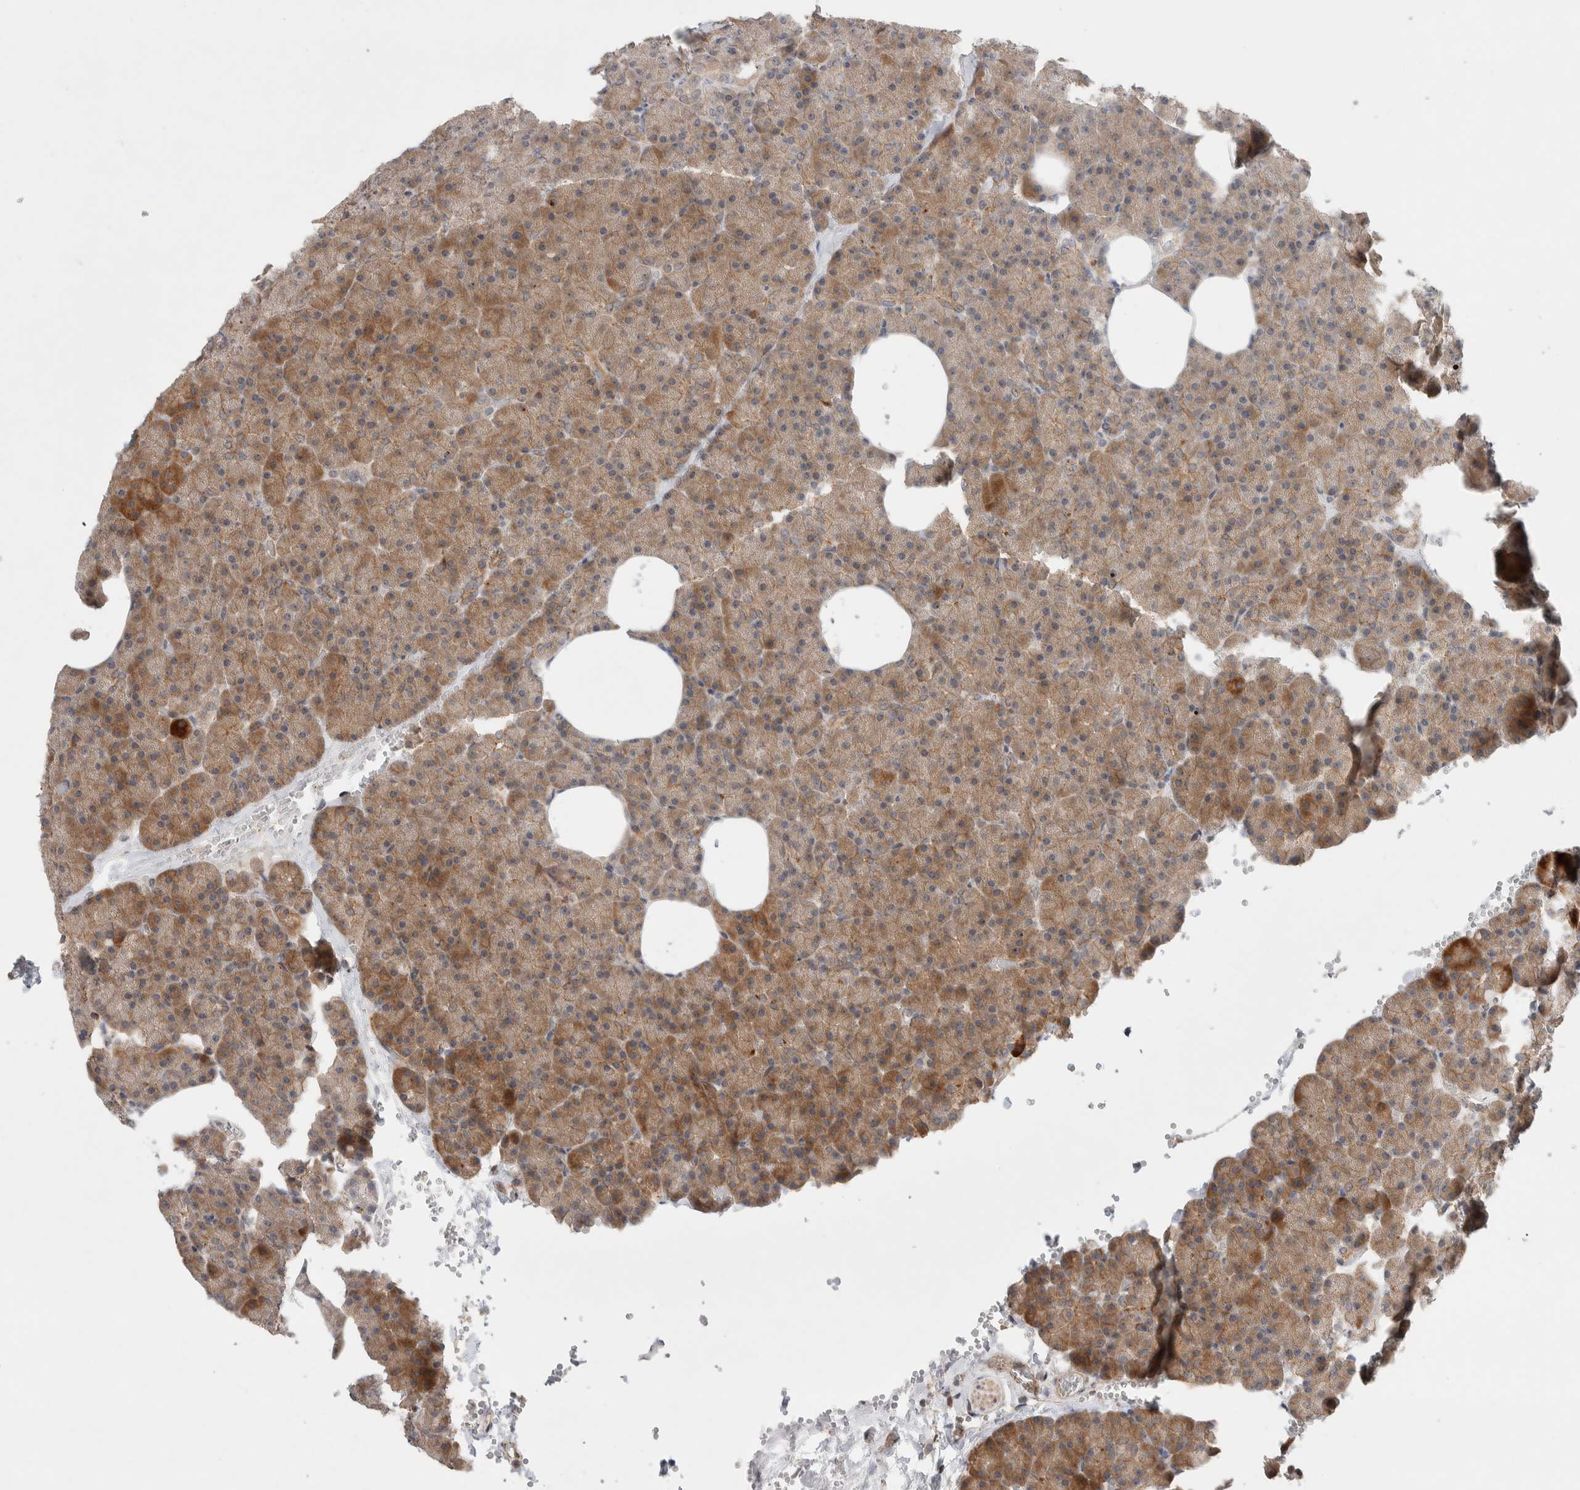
{"staining": {"intensity": "moderate", "quantity": ">75%", "location": "cytoplasmic/membranous"}, "tissue": "pancreas", "cell_type": "Exocrine glandular cells", "image_type": "normal", "snomed": [{"axis": "morphology", "description": "Normal tissue, NOS"}, {"axis": "morphology", "description": "Carcinoid, malignant, NOS"}, {"axis": "topography", "description": "Pancreas"}], "caption": "This is a photomicrograph of immunohistochemistry staining of benign pancreas, which shows moderate positivity in the cytoplasmic/membranous of exocrine glandular cells.", "gene": "DEPTOR", "patient": {"sex": "female", "age": 35}}